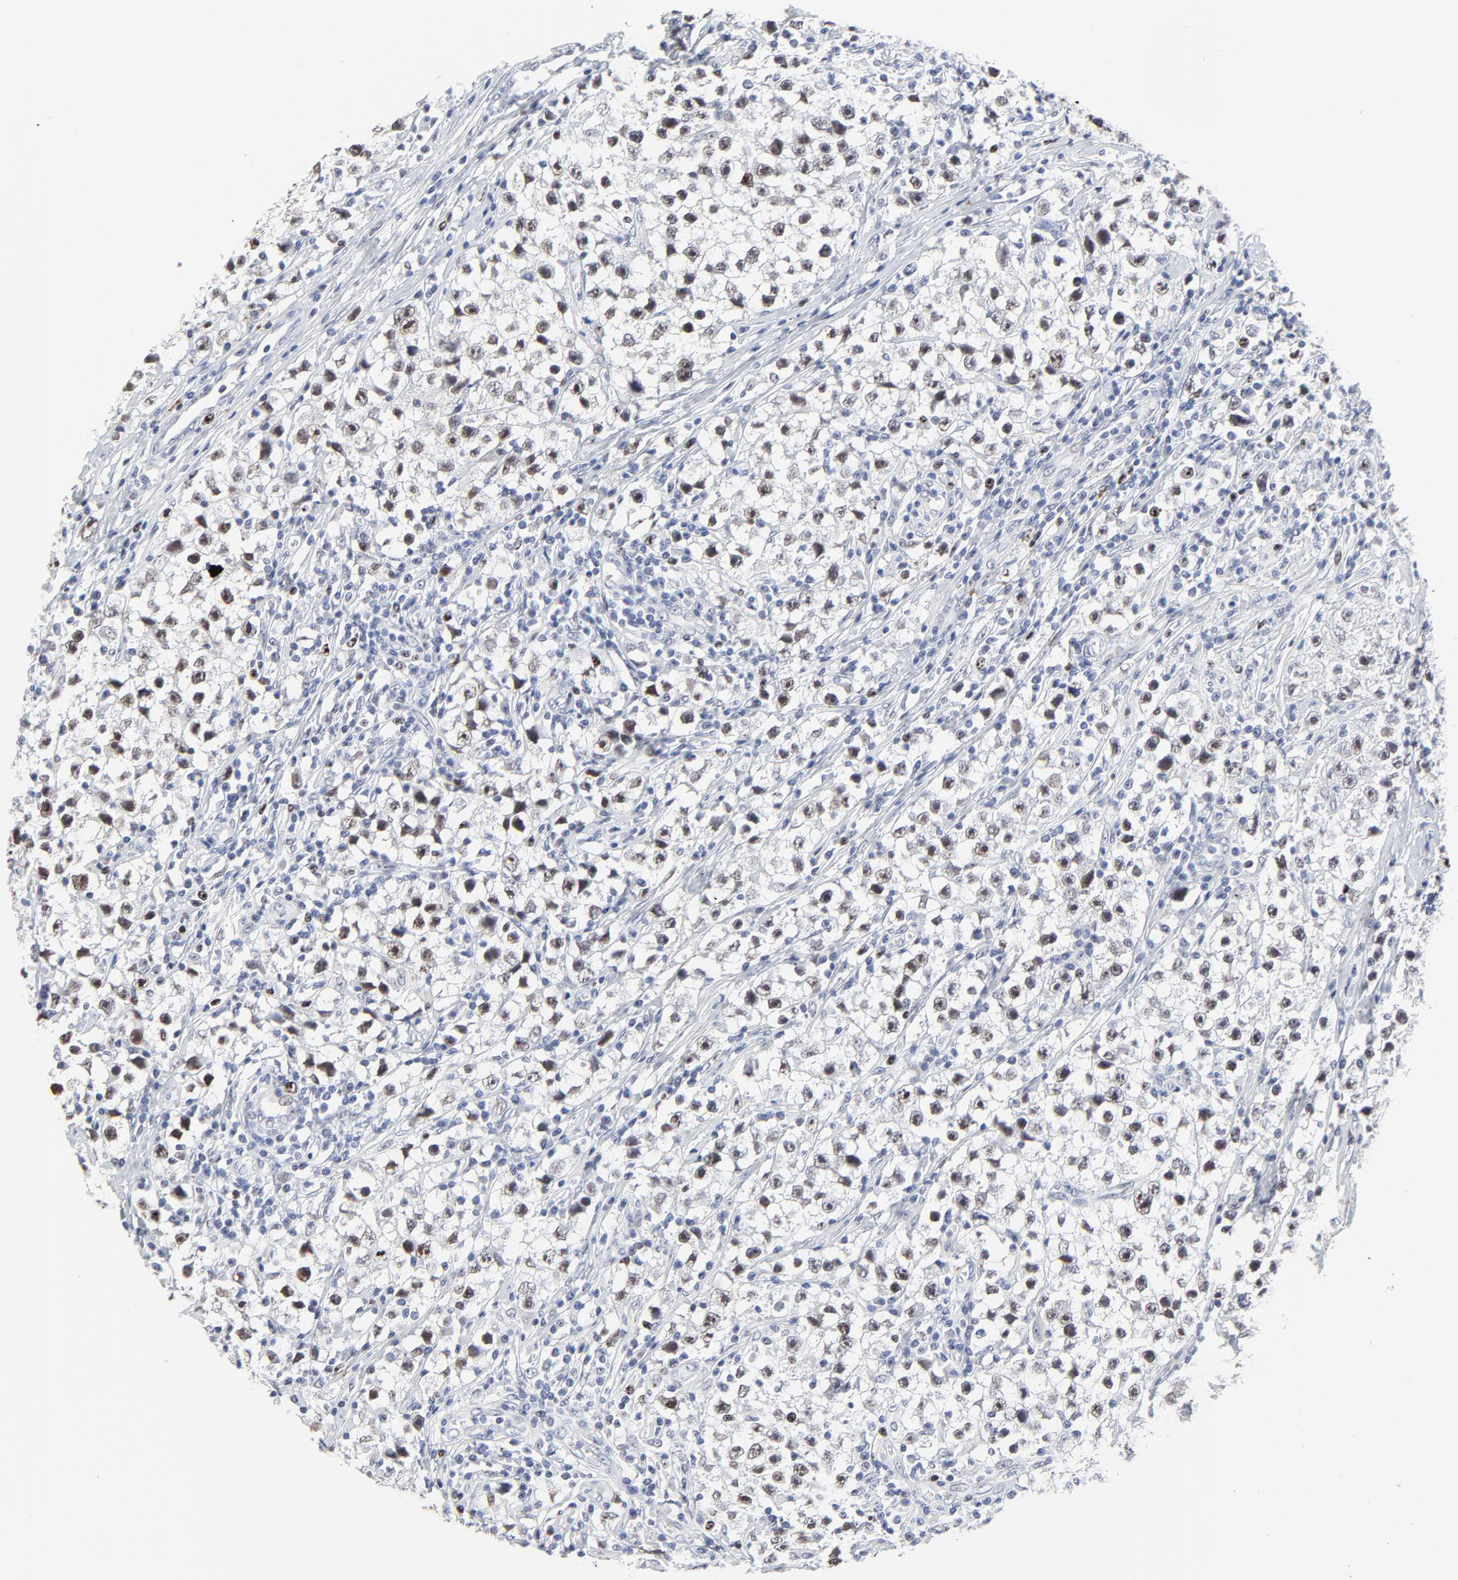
{"staining": {"intensity": "moderate", "quantity": ">75%", "location": "nuclear"}, "tissue": "testis cancer", "cell_type": "Tumor cells", "image_type": "cancer", "snomed": [{"axis": "morphology", "description": "Seminoma, NOS"}, {"axis": "topography", "description": "Testis"}], "caption": "Immunohistochemical staining of testis cancer (seminoma) reveals medium levels of moderate nuclear protein expression in about >75% of tumor cells.", "gene": "ZNF589", "patient": {"sex": "male", "age": 35}}